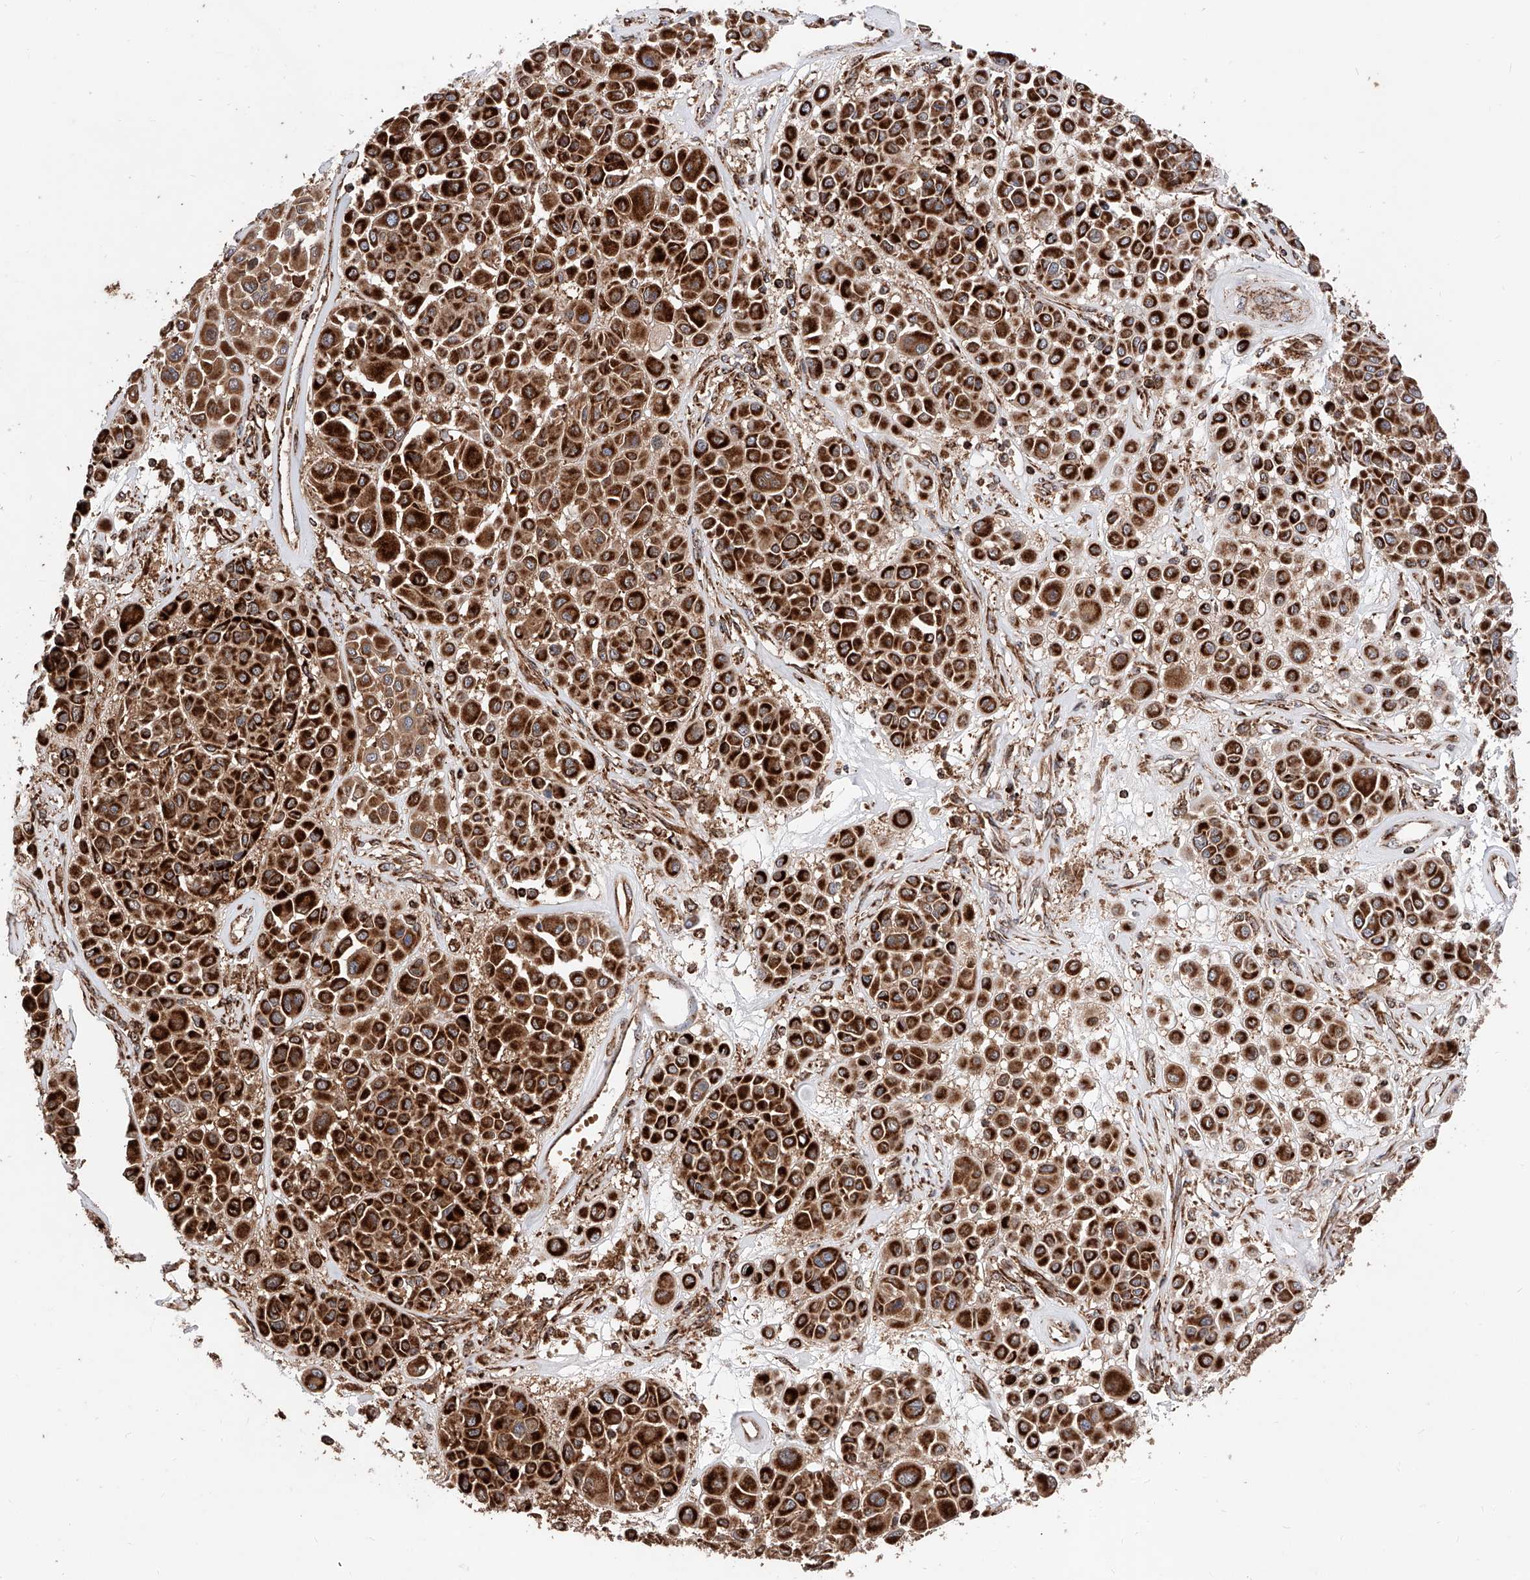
{"staining": {"intensity": "strong", "quantity": ">75%", "location": "cytoplasmic/membranous"}, "tissue": "melanoma", "cell_type": "Tumor cells", "image_type": "cancer", "snomed": [{"axis": "morphology", "description": "Malignant melanoma, Metastatic site"}, {"axis": "topography", "description": "Soft tissue"}], "caption": "Melanoma tissue shows strong cytoplasmic/membranous staining in about >75% of tumor cells, visualized by immunohistochemistry.", "gene": "PISD", "patient": {"sex": "male", "age": 41}}